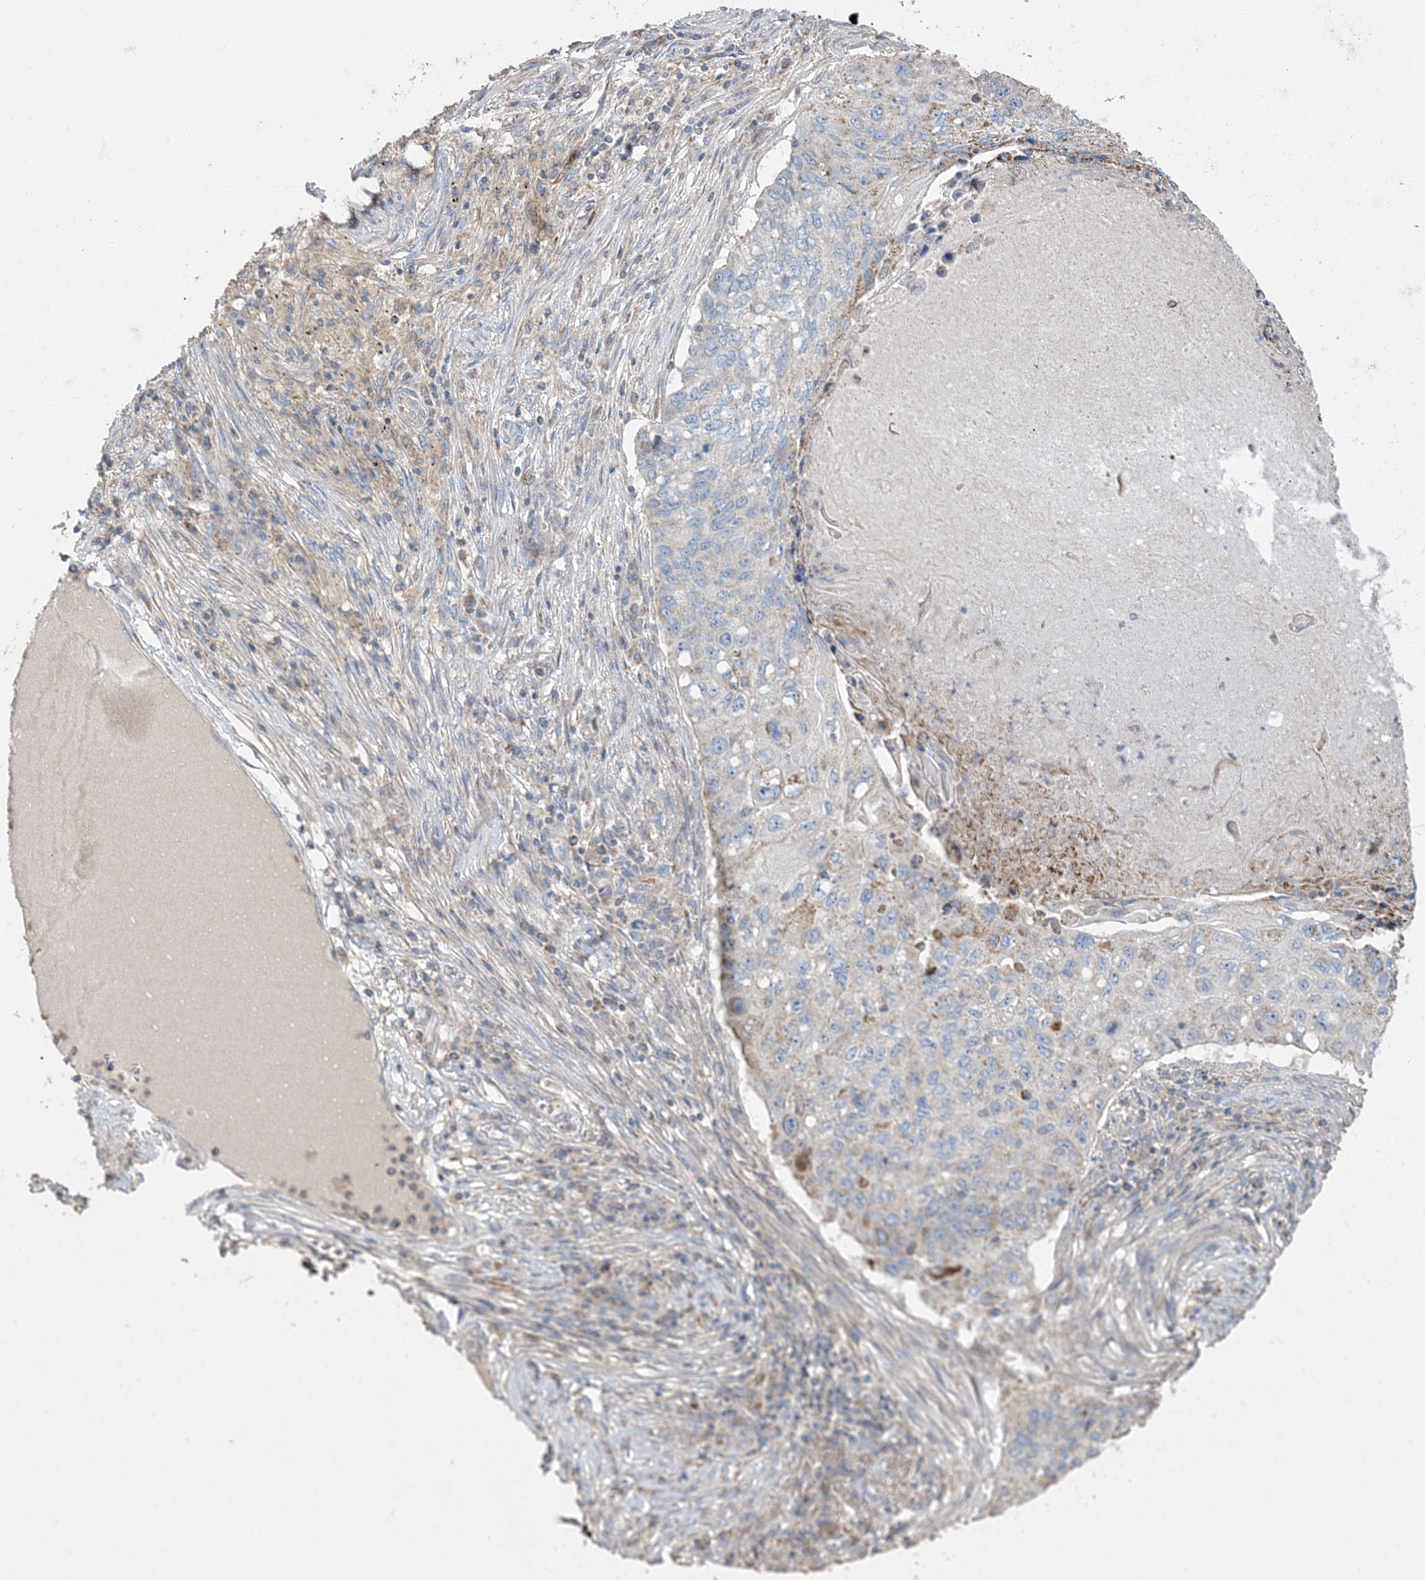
{"staining": {"intensity": "negative", "quantity": "none", "location": "none"}, "tissue": "lung cancer", "cell_type": "Tumor cells", "image_type": "cancer", "snomed": [{"axis": "morphology", "description": "Squamous cell carcinoma, NOS"}, {"axis": "topography", "description": "Lung"}], "caption": "Immunohistochemical staining of lung squamous cell carcinoma exhibits no significant expression in tumor cells.", "gene": "ECHDC1", "patient": {"sex": "female", "age": 63}}